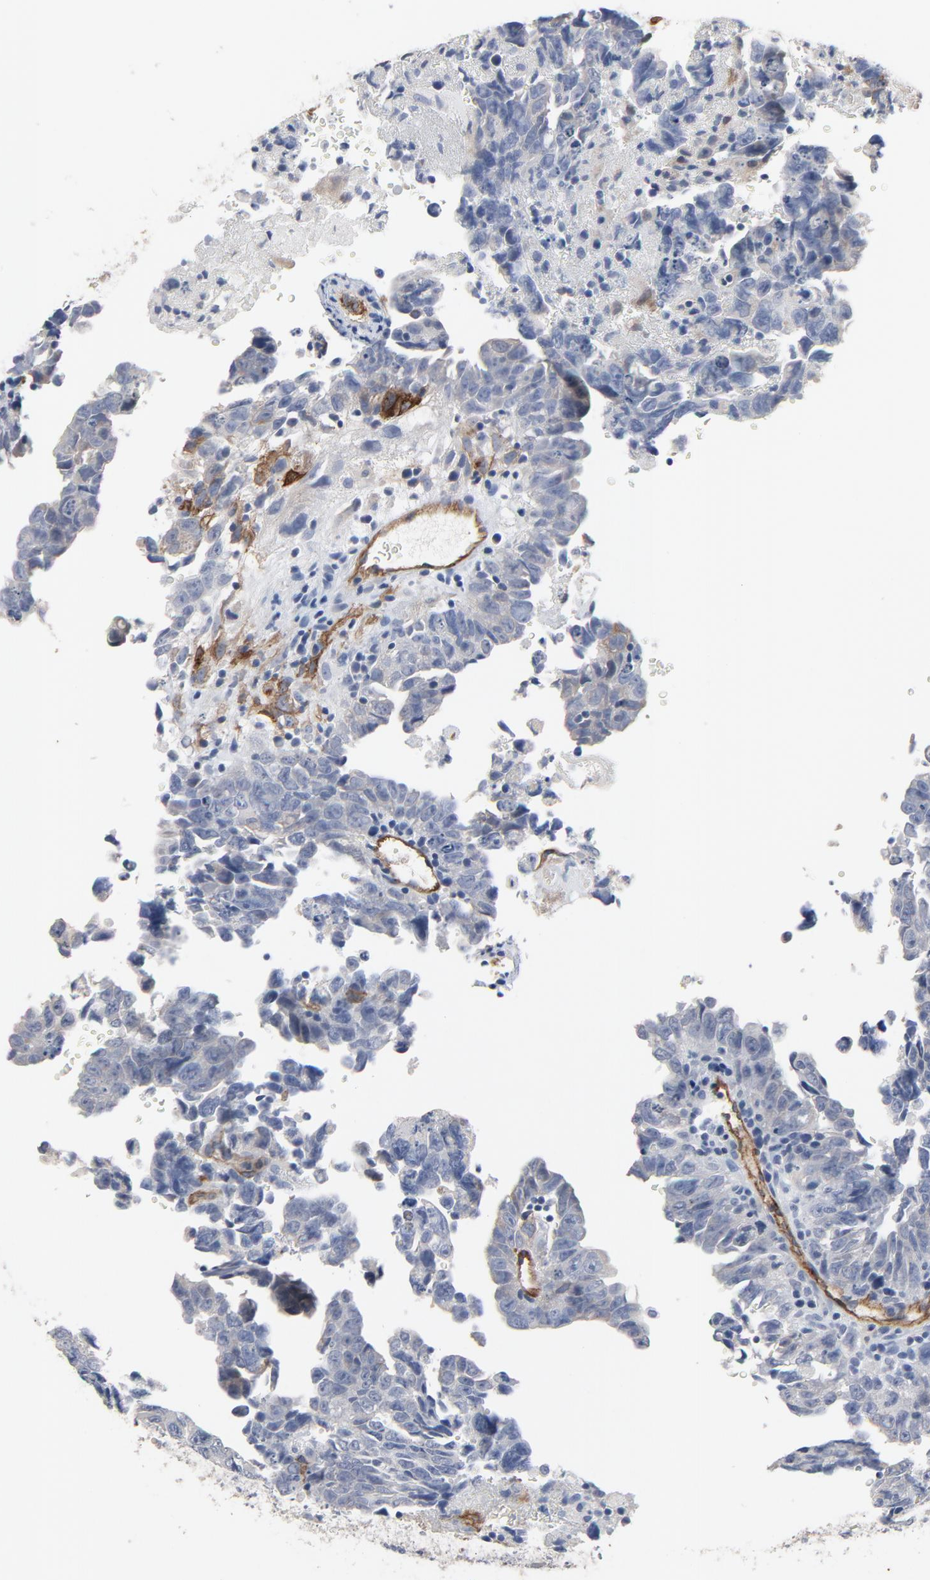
{"staining": {"intensity": "negative", "quantity": "none", "location": "none"}, "tissue": "testis cancer", "cell_type": "Tumor cells", "image_type": "cancer", "snomed": [{"axis": "morphology", "description": "Carcinoma, Embryonal, NOS"}, {"axis": "topography", "description": "Testis"}], "caption": "Tumor cells show no significant protein positivity in testis cancer. (DAB (3,3'-diaminobenzidine) immunohistochemistry, high magnification).", "gene": "KDR", "patient": {"sex": "male", "age": 28}}